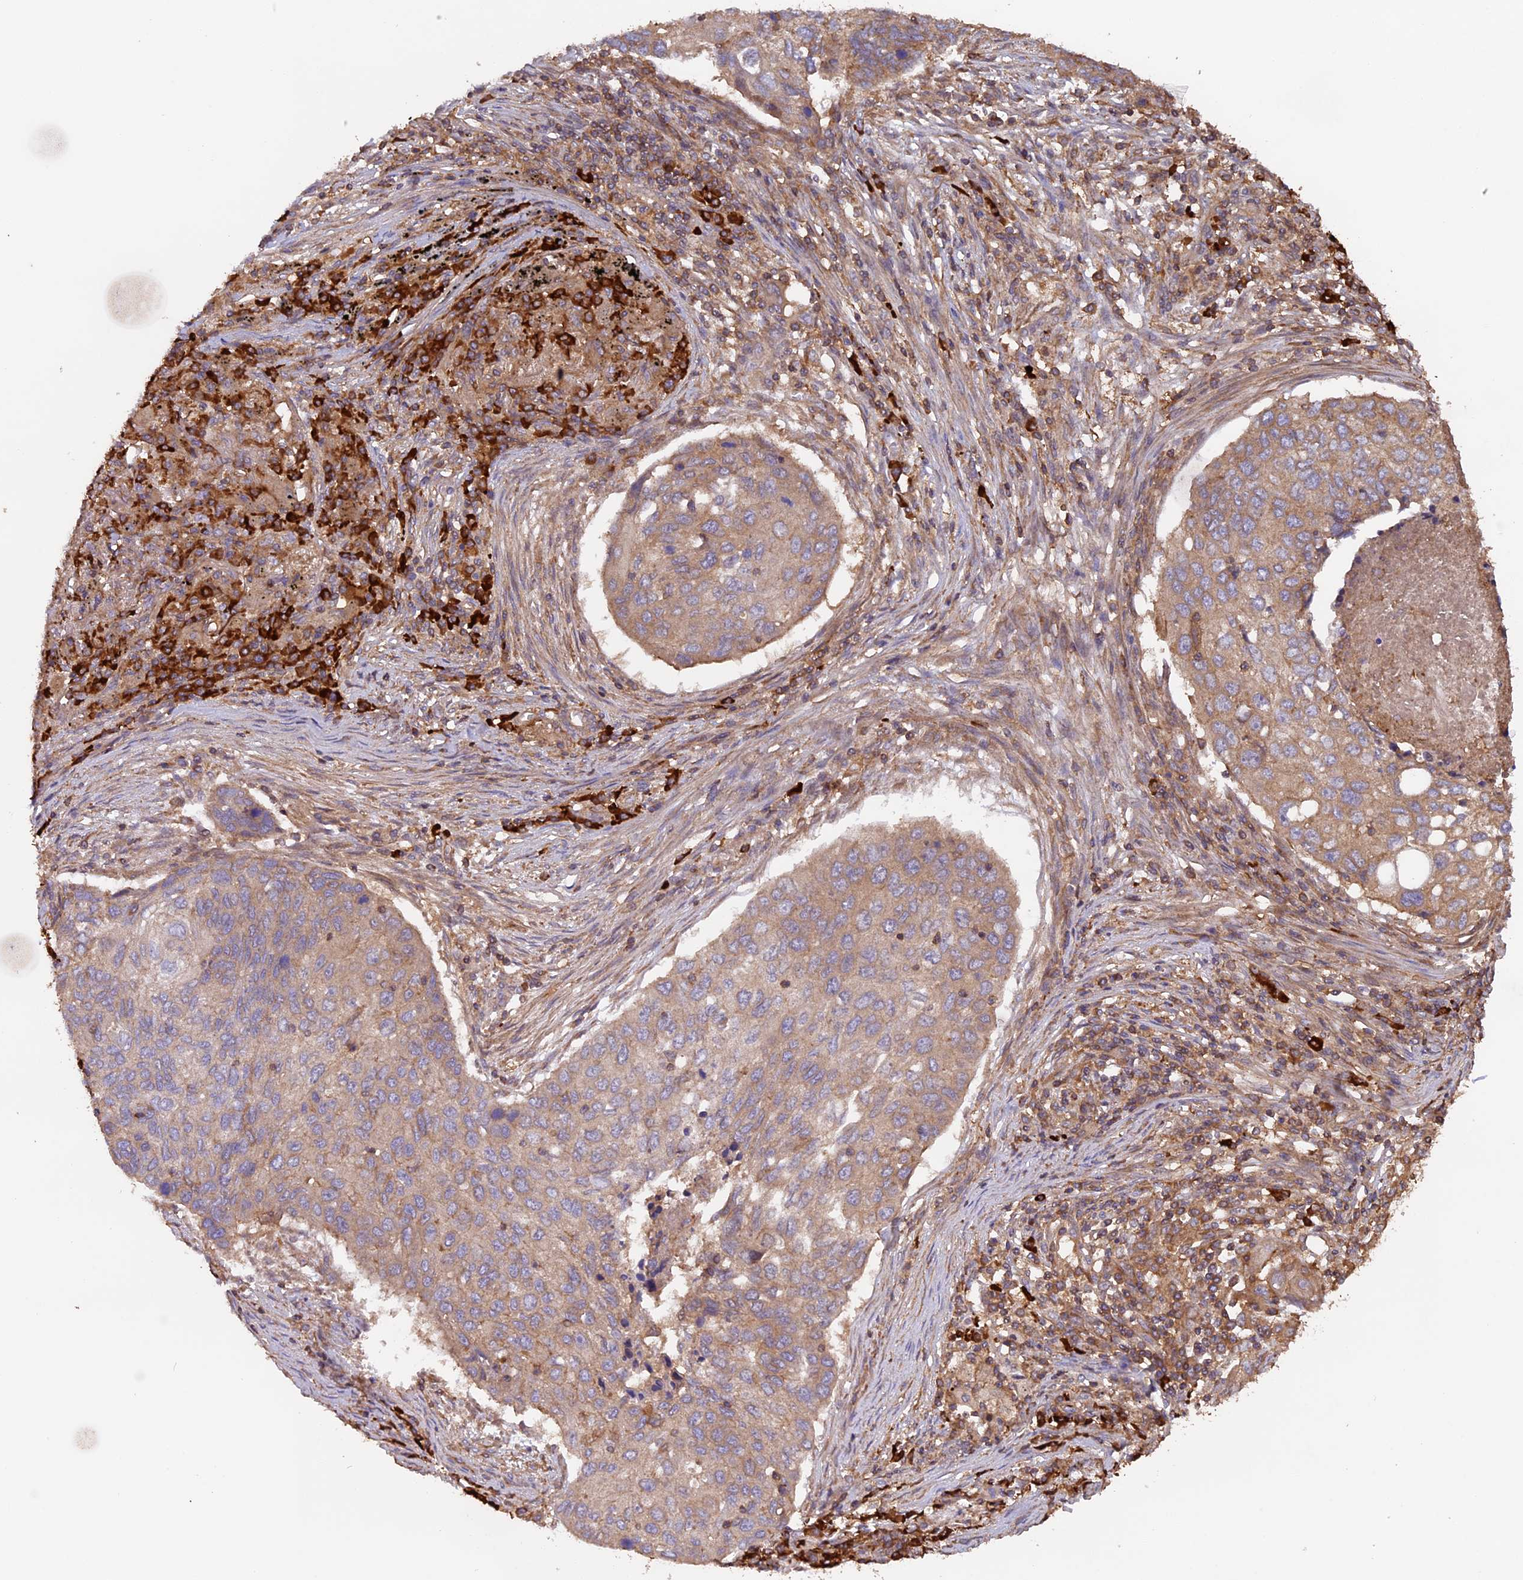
{"staining": {"intensity": "weak", "quantity": ">75%", "location": "cytoplasmic/membranous"}, "tissue": "lung cancer", "cell_type": "Tumor cells", "image_type": "cancer", "snomed": [{"axis": "morphology", "description": "Squamous cell carcinoma, NOS"}, {"axis": "topography", "description": "Lung"}], "caption": "A micrograph showing weak cytoplasmic/membranous staining in about >75% of tumor cells in squamous cell carcinoma (lung), as visualized by brown immunohistochemical staining.", "gene": "GAS8", "patient": {"sex": "female", "age": 63}}